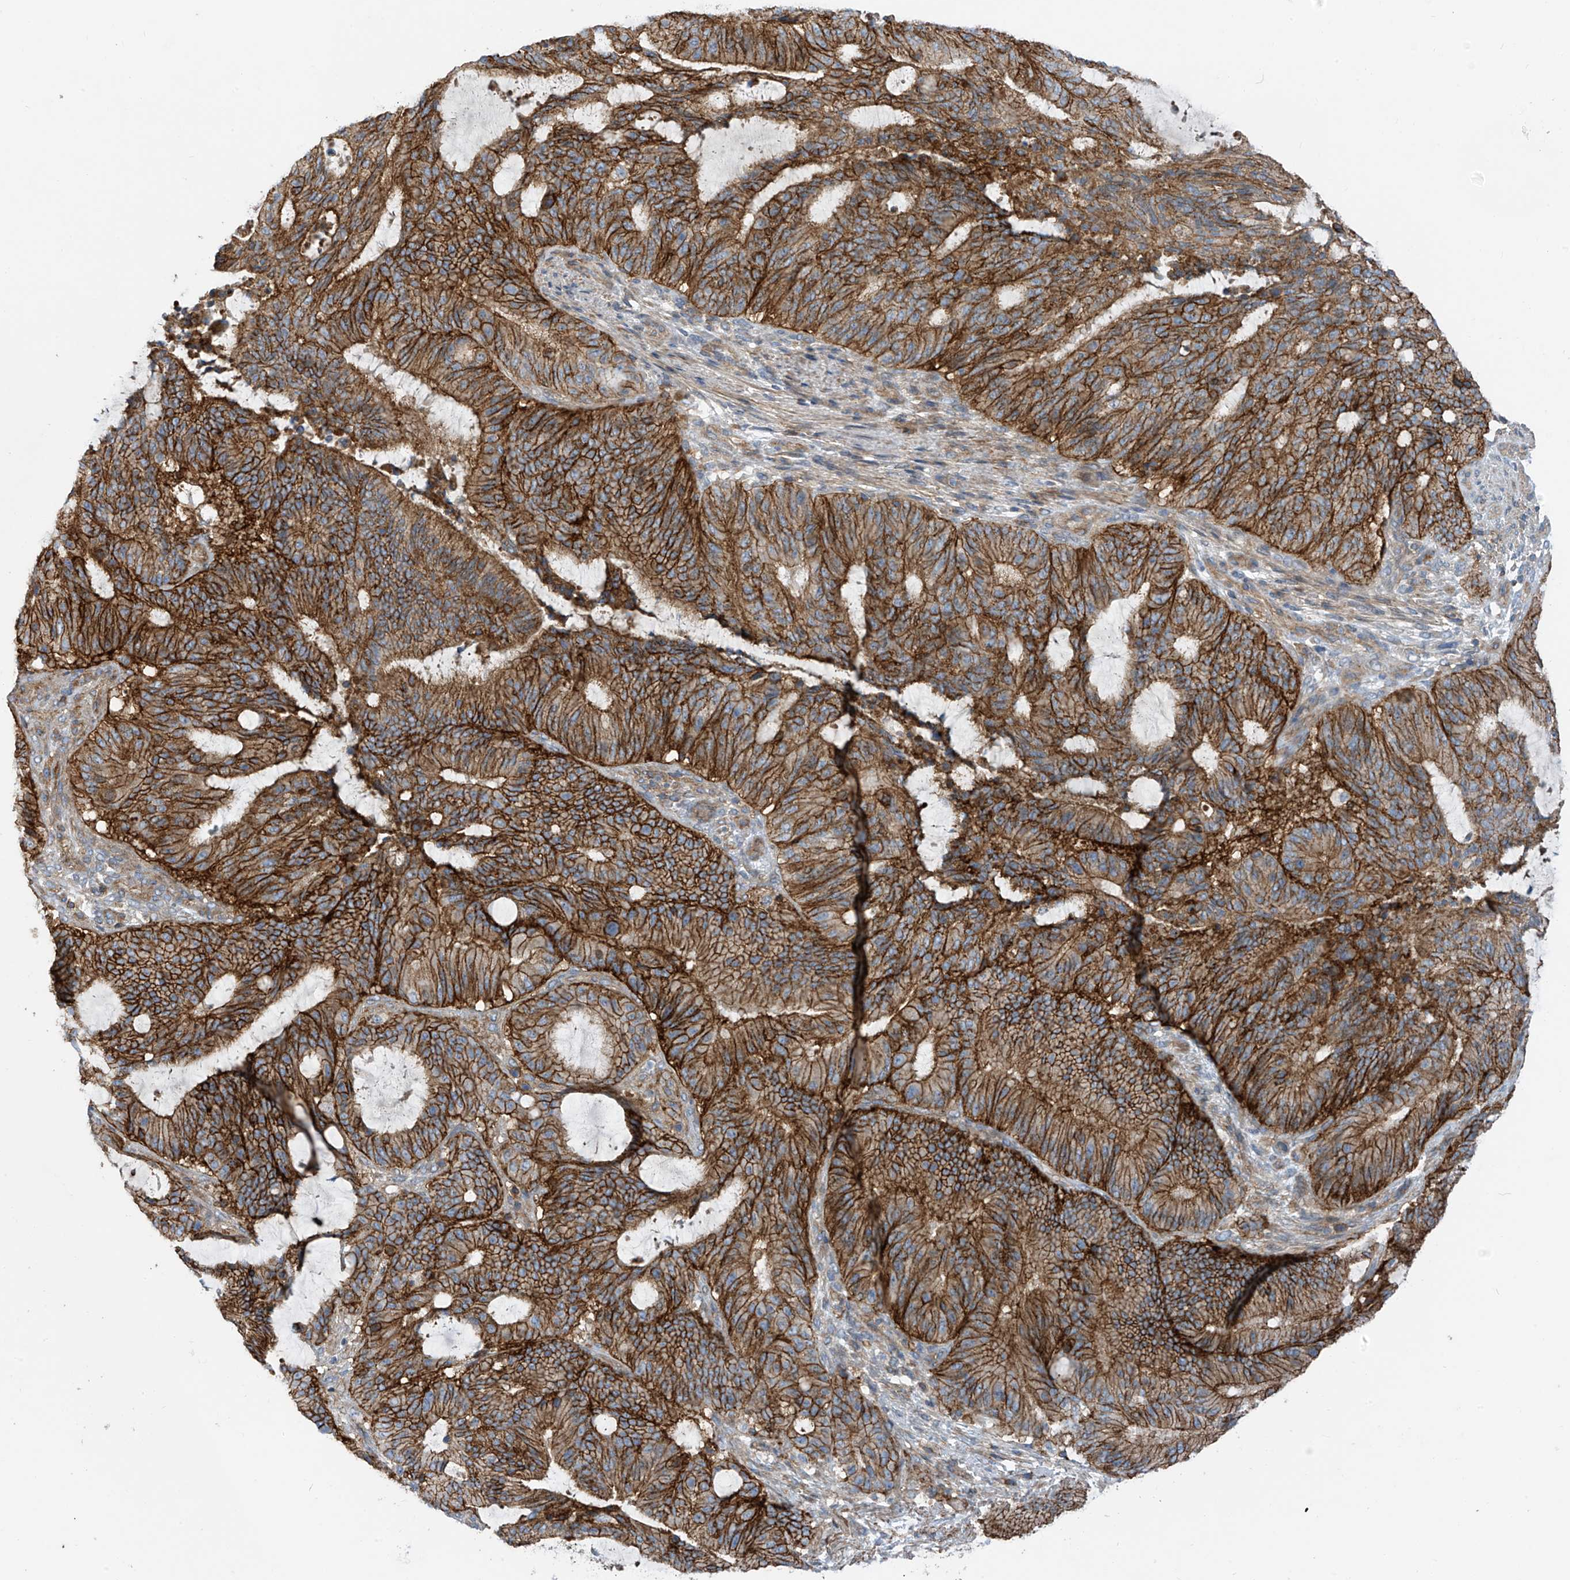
{"staining": {"intensity": "strong", "quantity": ">75%", "location": "cytoplasmic/membranous"}, "tissue": "liver cancer", "cell_type": "Tumor cells", "image_type": "cancer", "snomed": [{"axis": "morphology", "description": "Normal tissue, NOS"}, {"axis": "morphology", "description": "Cholangiocarcinoma"}, {"axis": "topography", "description": "Liver"}, {"axis": "topography", "description": "Peripheral nerve tissue"}], "caption": "A brown stain labels strong cytoplasmic/membranous positivity of a protein in human cholangiocarcinoma (liver) tumor cells. (DAB = brown stain, brightfield microscopy at high magnification).", "gene": "SLC1A5", "patient": {"sex": "female", "age": 73}}